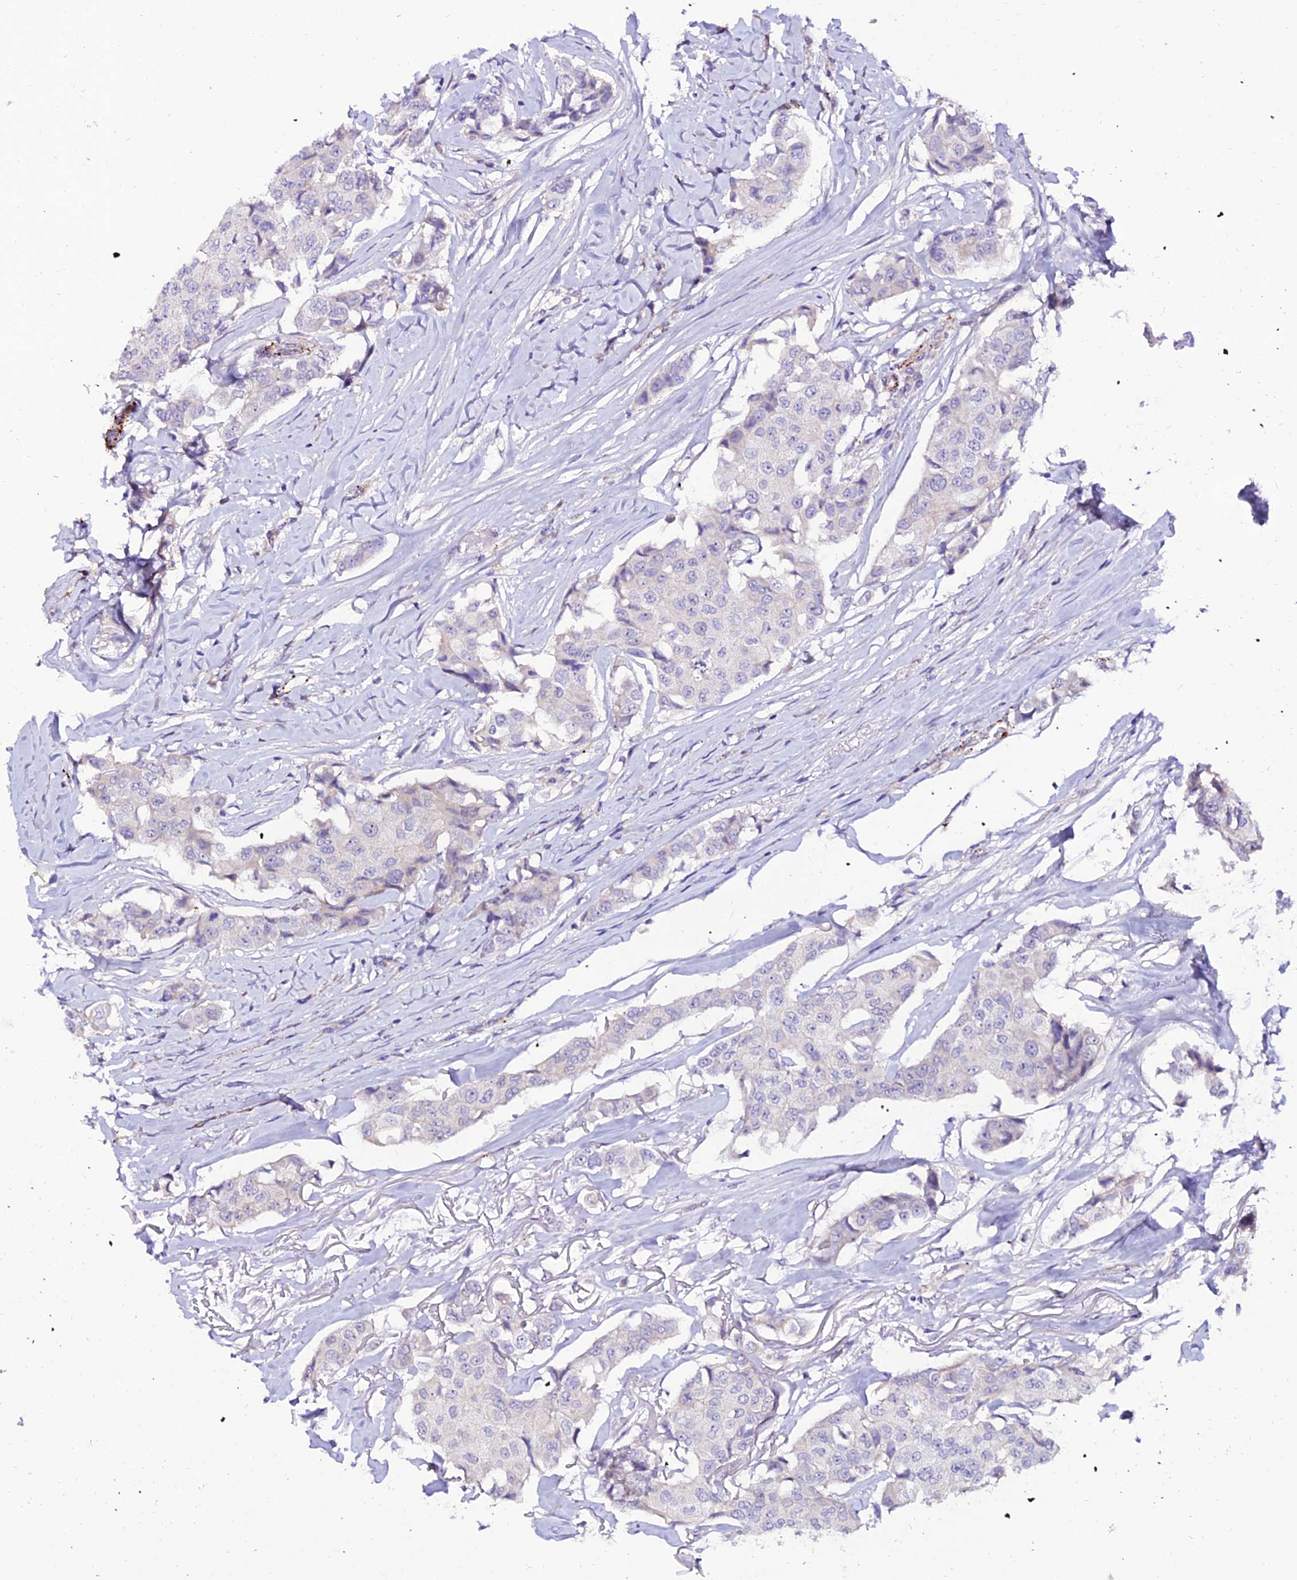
{"staining": {"intensity": "negative", "quantity": "none", "location": "none"}, "tissue": "breast cancer", "cell_type": "Tumor cells", "image_type": "cancer", "snomed": [{"axis": "morphology", "description": "Duct carcinoma"}, {"axis": "topography", "description": "Breast"}], "caption": "Micrograph shows no significant protein positivity in tumor cells of breast invasive ductal carcinoma. (DAB (3,3'-diaminobenzidine) IHC with hematoxylin counter stain).", "gene": "ALDH3B2", "patient": {"sex": "female", "age": 80}}